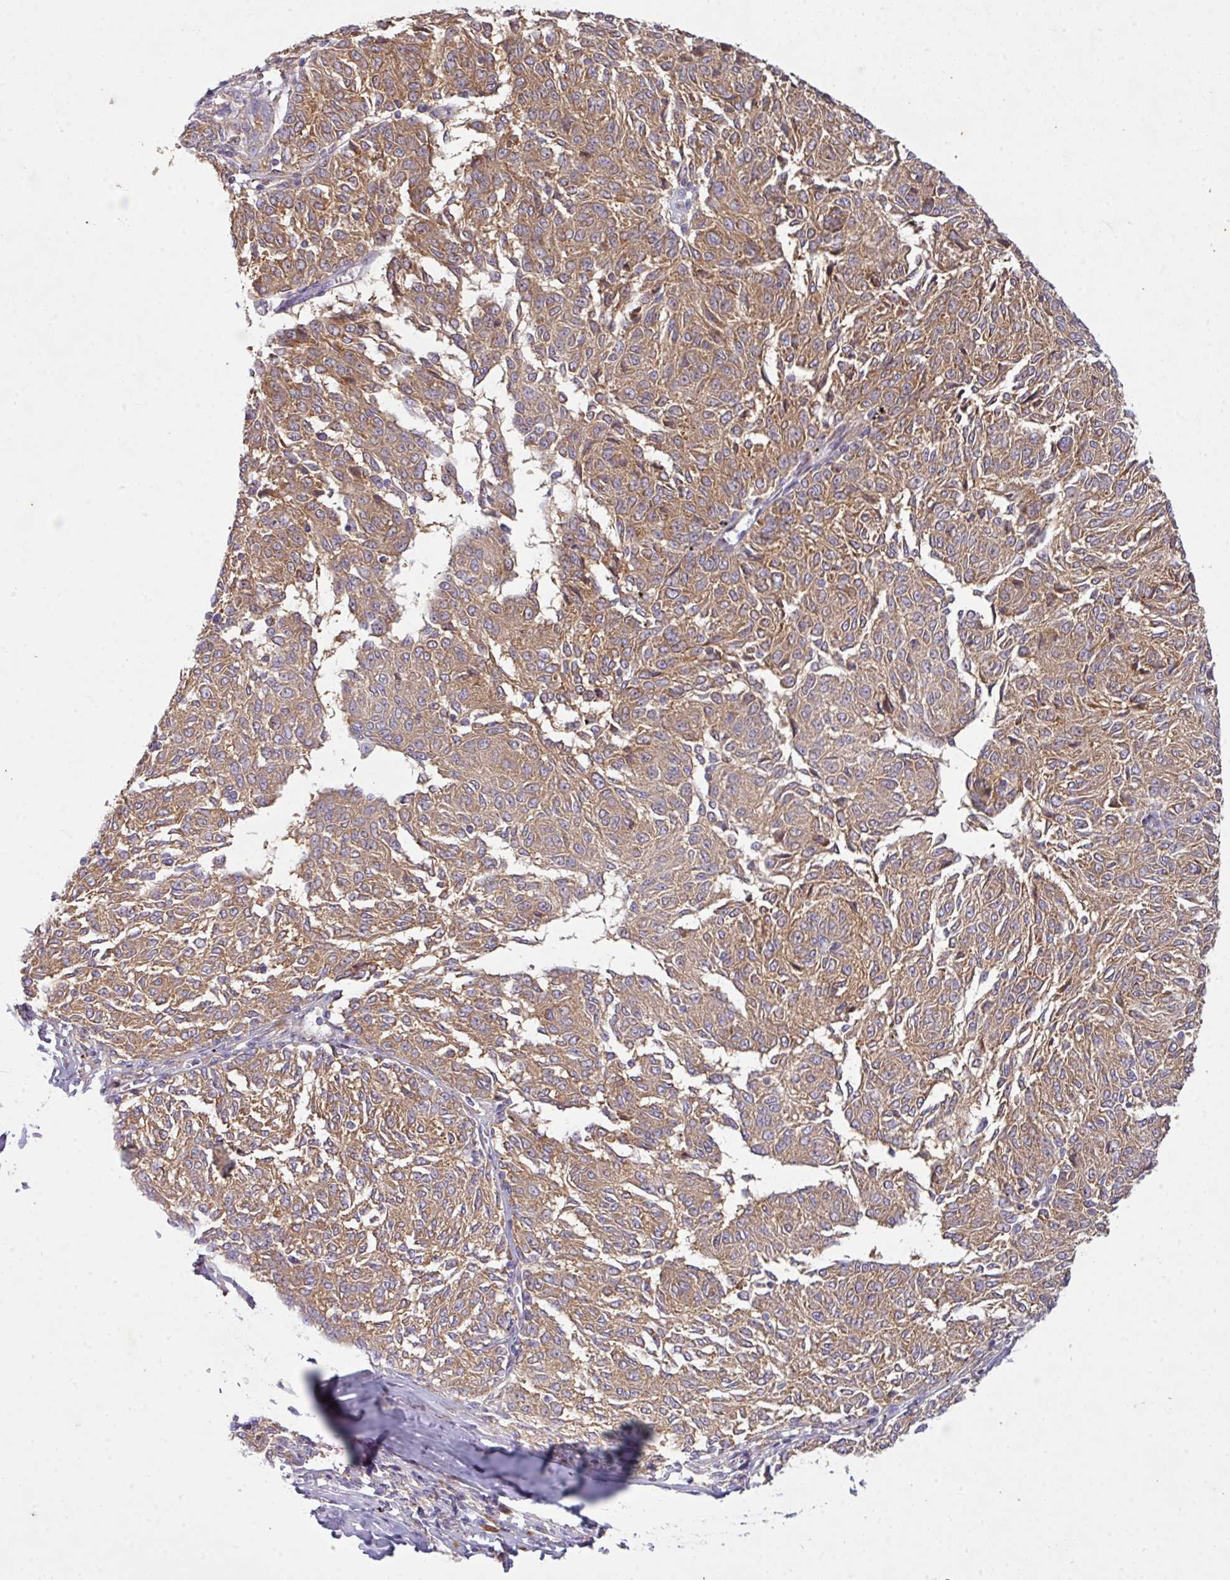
{"staining": {"intensity": "moderate", "quantity": ">75%", "location": "cytoplasmic/membranous"}, "tissue": "melanoma", "cell_type": "Tumor cells", "image_type": "cancer", "snomed": [{"axis": "morphology", "description": "Malignant melanoma, NOS"}, {"axis": "topography", "description": "Skin"}], "caption": "Moderate cytoplasmic/membranous expression for a protein is appreciated in approximately >75% of tumor cells of melanoma using immunohistochemistry.", "gene": "VTI1A", "patient": {"sex": "female", "age": 72}}